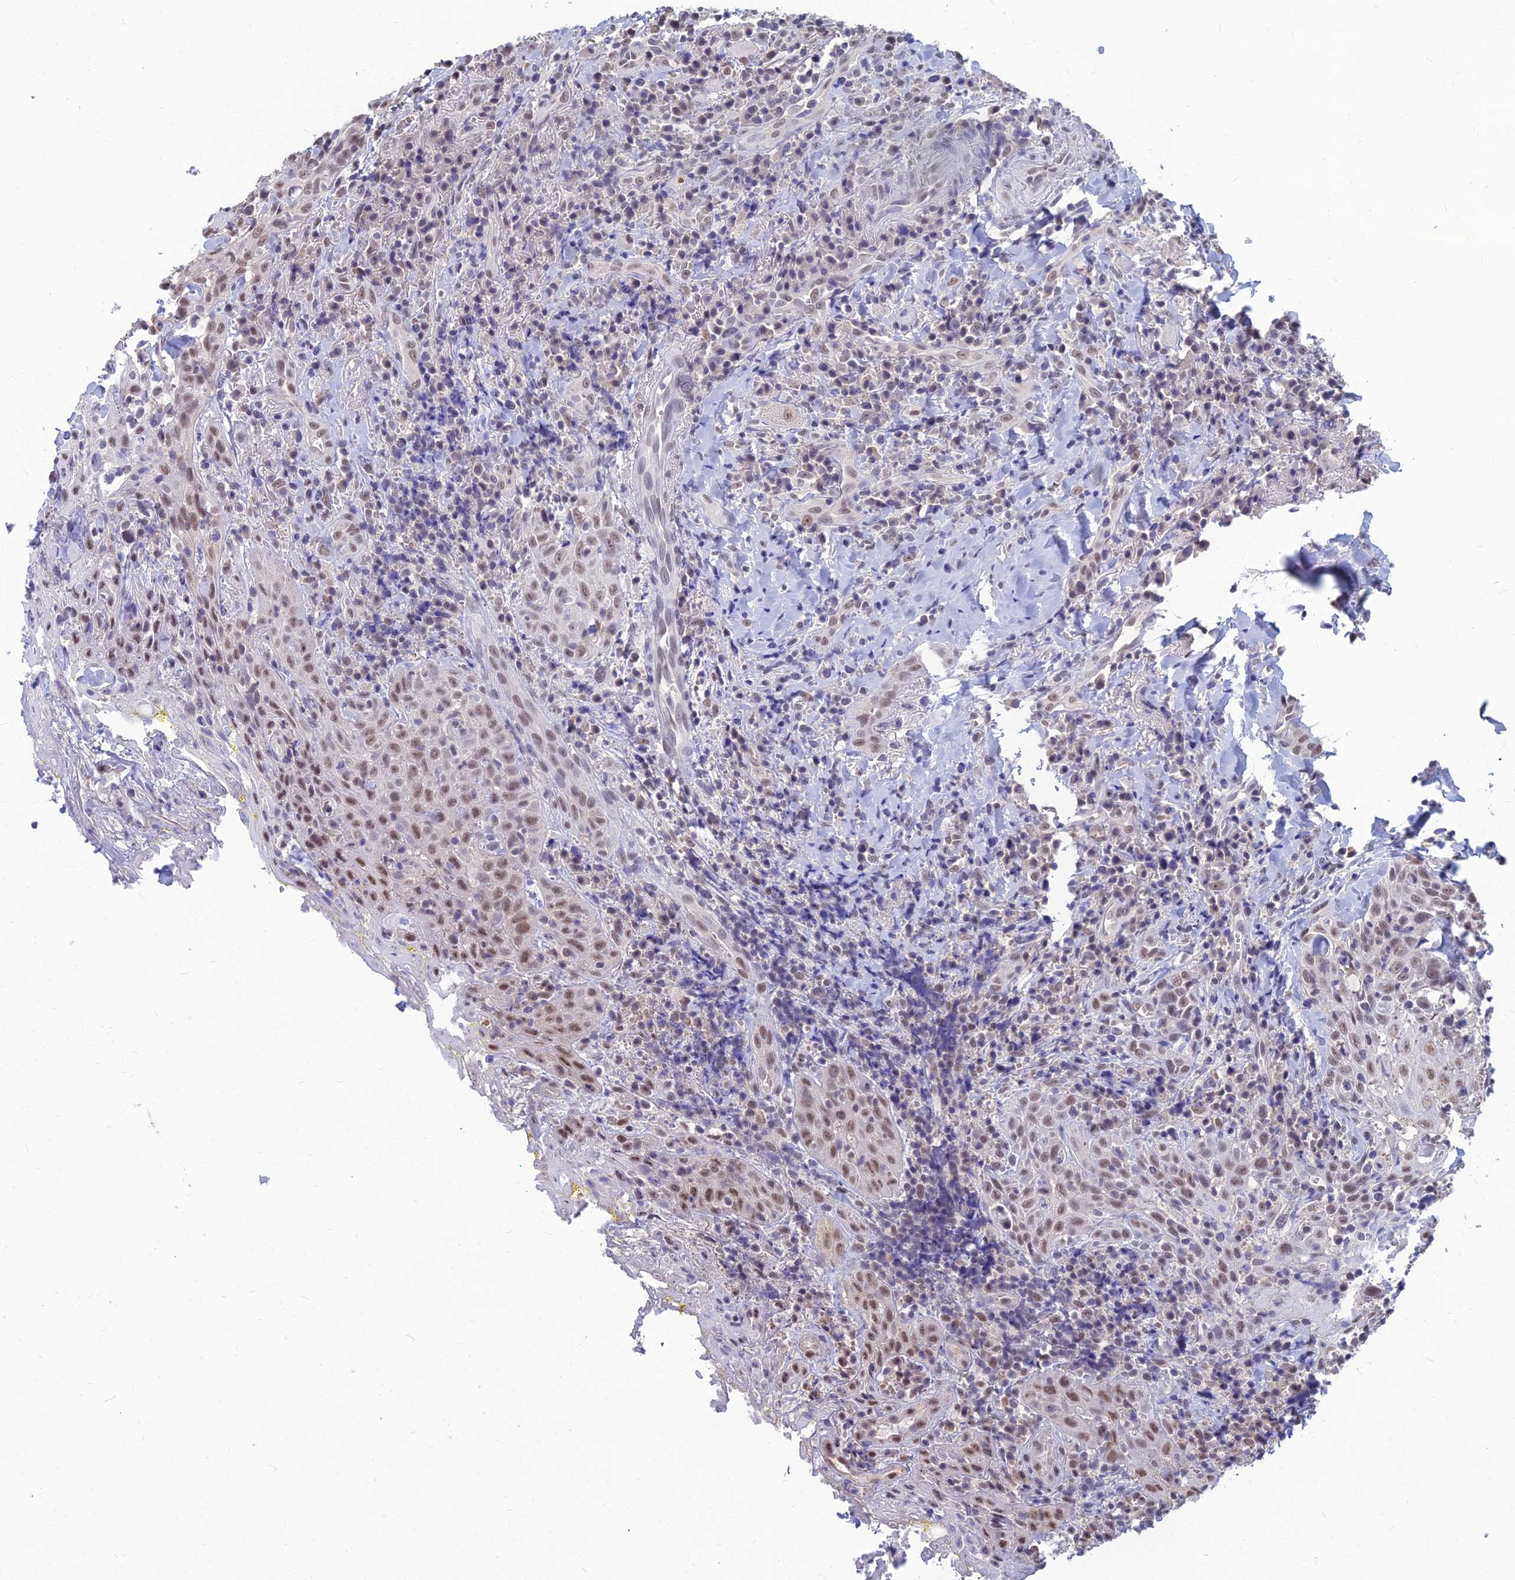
{"staining": {"intensity": "moderate", "quantity": ">75%", "location": "nuclear"}, "tissue": "head and neck cancer", "cell_type": "Tumor cells", "image_type": "cancer", "snomed": [{"axis": "morphology", "description": "Squamous cell carcinoma, NOS"}, {"axis": "topography", "description": "Head-Neck"}], "caption": "A brown stain labels moderate nuclear staining of a protein in human head and neck squamous cell carcinoma tumor cells.", "gene": "SRSF7", "patient": {"sex": "female", "age": 70}}